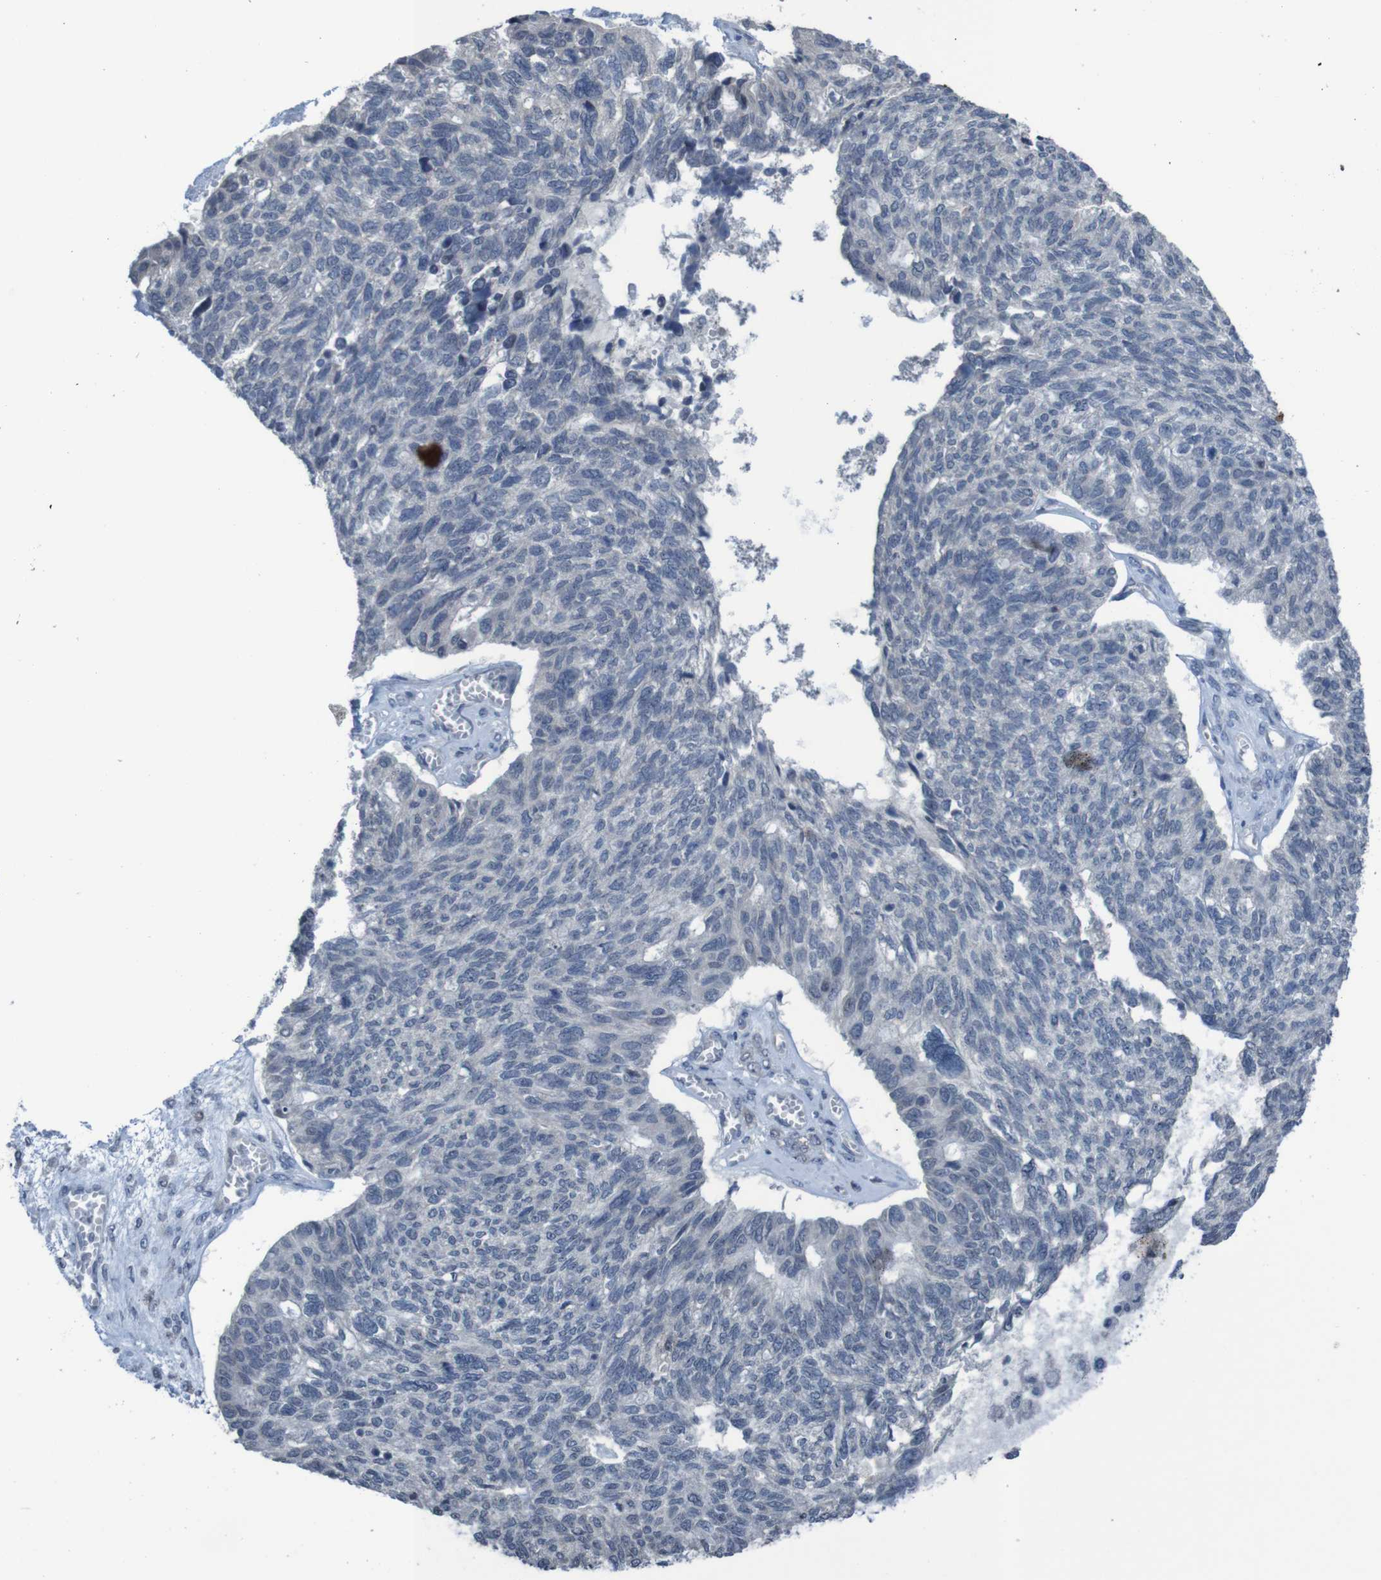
{"staining": {"intensity": "negative", "quantity": "none", "location": "none"}, "tissue": "ovarian cancer", "cell_type": "Tumor cells", "image_type": "cancer", "snomed": [{"axis": "morphology", "description": "Cystadenocarcinoma, serous, NOS"}, {"axis": "topography", "description": "Ovary"}], "caption": "Immunohistochemical staining of human ovarian serous cystadenocarcinoma displays no significant positivity in tumor cells.", "gene": "CLDN18", "patient": {"sex": "female", "age": 79}}